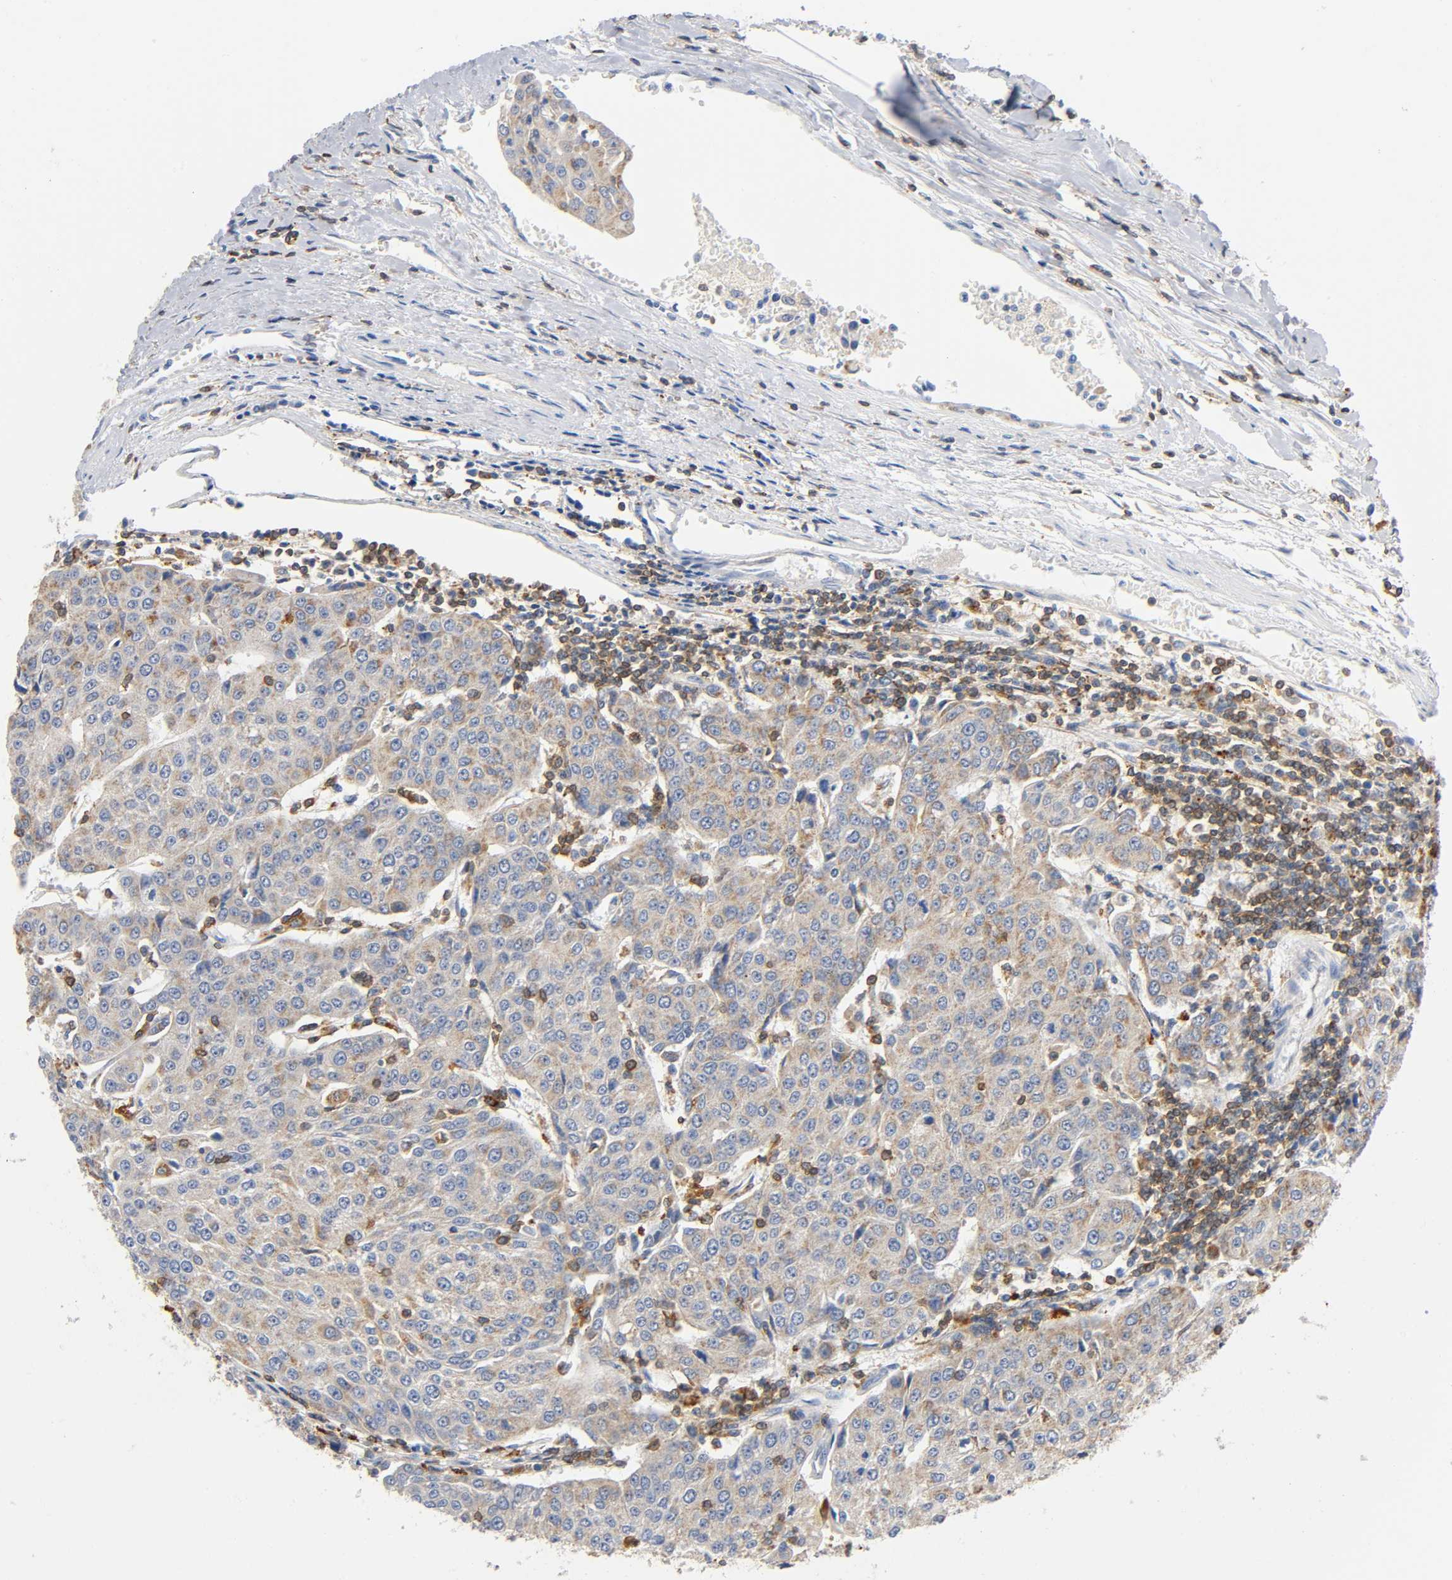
{"staining": {"intensity": "weak", "quantity": ">75%", "location": "cytoplasmic/membranous"}, "tissue": "urothelial cancer", "cell_type": "Tumor cells", "image_type": "cancer", "snomed": [{"axis": "morphology", "description": "Urothelial carcinoma, High grade"}, {"axis": "topography", "description": "Urinary bladder"}], "caption": "Tumor cells display low levels of weak cytoplasmic/membranous expression in approximately >75% of cells in human high-grade urothelial carcinoma. The protein is shown in brown color, while the nuclei are stained blue.", "gene": "UCKL1", "patient": {"sex": "female", "age": 85}}